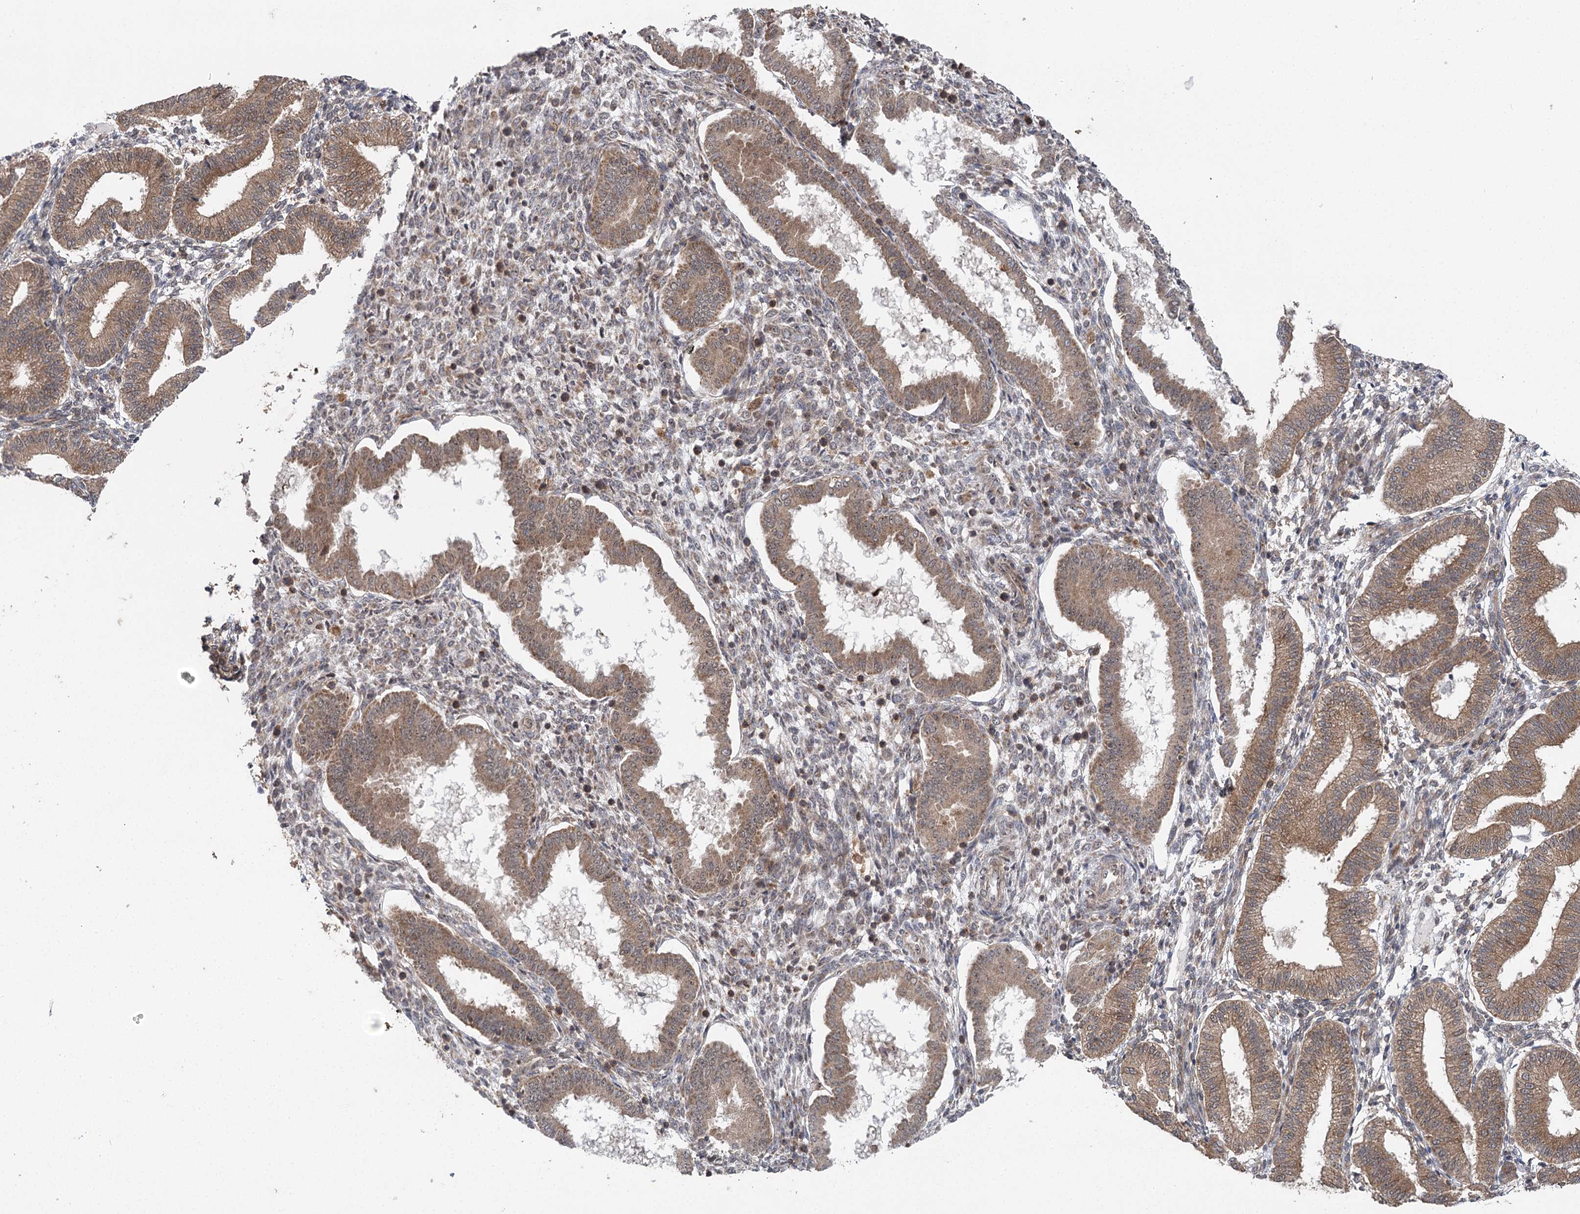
{"staining": {"intensity": "weak", "quantity": "25%-75%", "location": "cytoplasmic/membranous"}, "tissue": "endometrium", "cell_type": "Cells in endometrial stroma", "image_type": "normal", "snomed": [{"axis": "morphology", "description": "Normal tissue, NOS"}, {"axis": "topography", "description": "Endometrium"}], "caption": "A brown stain highlights weak cytoplasmic/membranous expression of a protein in cells in endometrial stroma of normal human endometrium.", "gene": "C12orf4", "patient": {"sex": "female", "age": 24}}